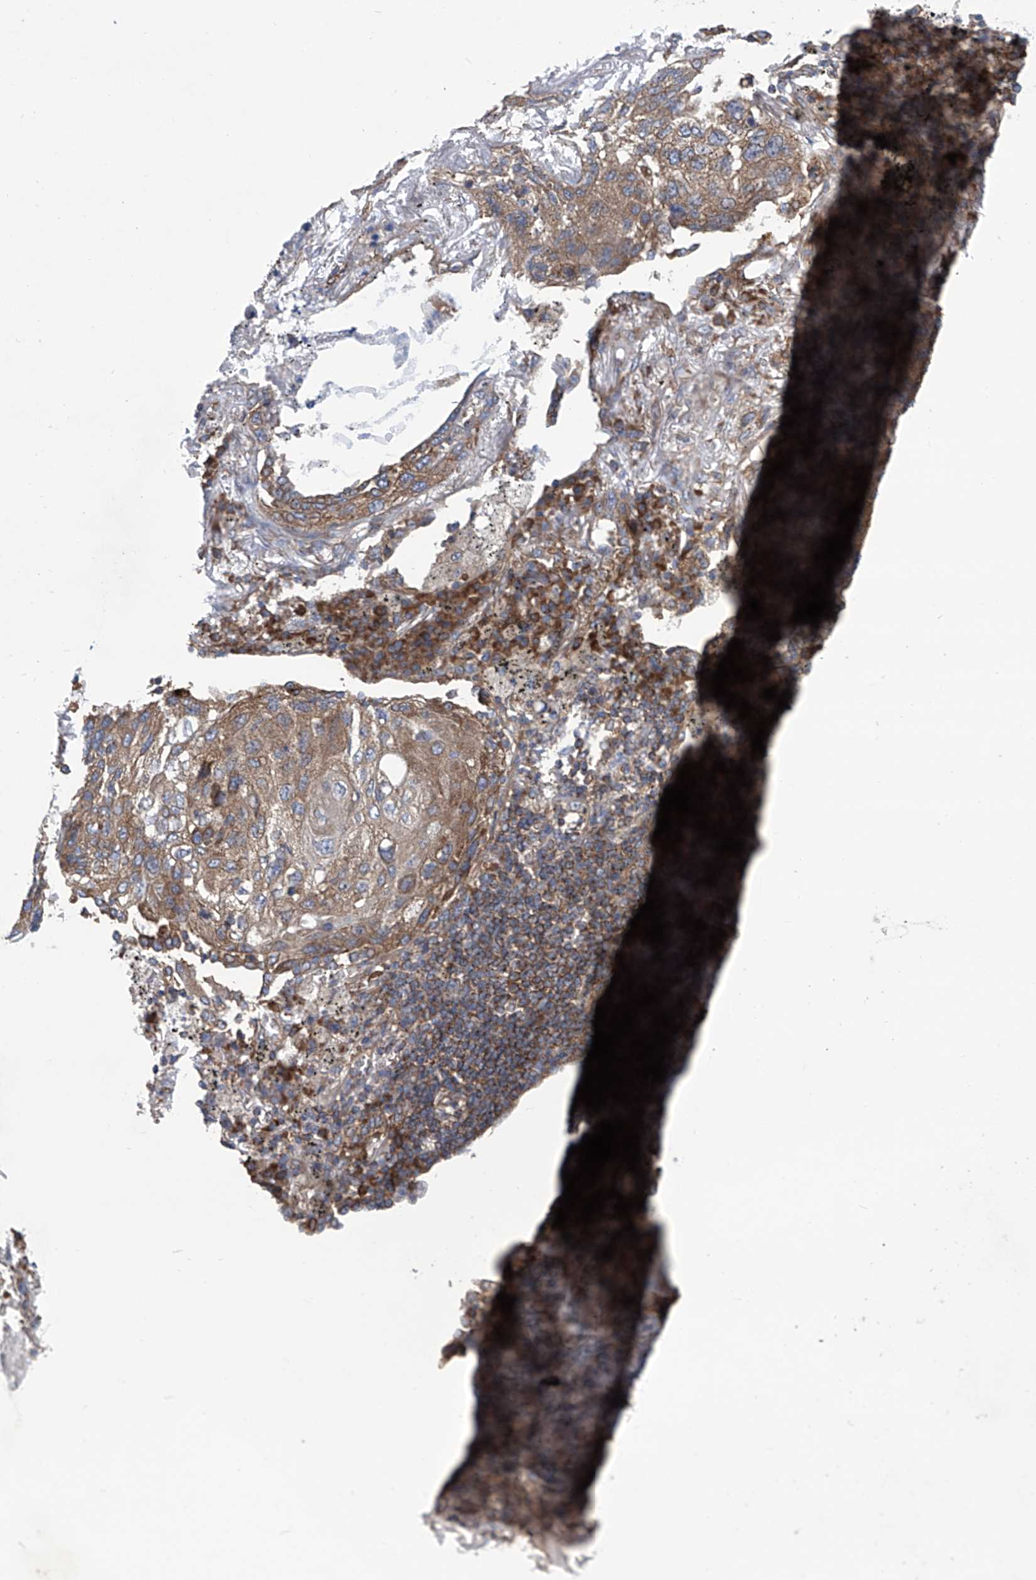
{"staining": {"intensity": "moderate", "quantity": ">75%", "location": "cytoplasmic/membranous"}, "tissue": "lung cancer", "cell_type": "Tumor cells", "image_type": "cancer", "snomed": [{"axis": "morphology", "description": "Squamous cell carcinoma, NOS"}, {"axis": "topography", "description": "Lung"}], "caption": "Lung cancer stained for a protein exhibits moderate cytoplasmic/membranous positivity in tumor cells.", "gene": "SENP2", "patient": {"sex": "female", "age": 63}}